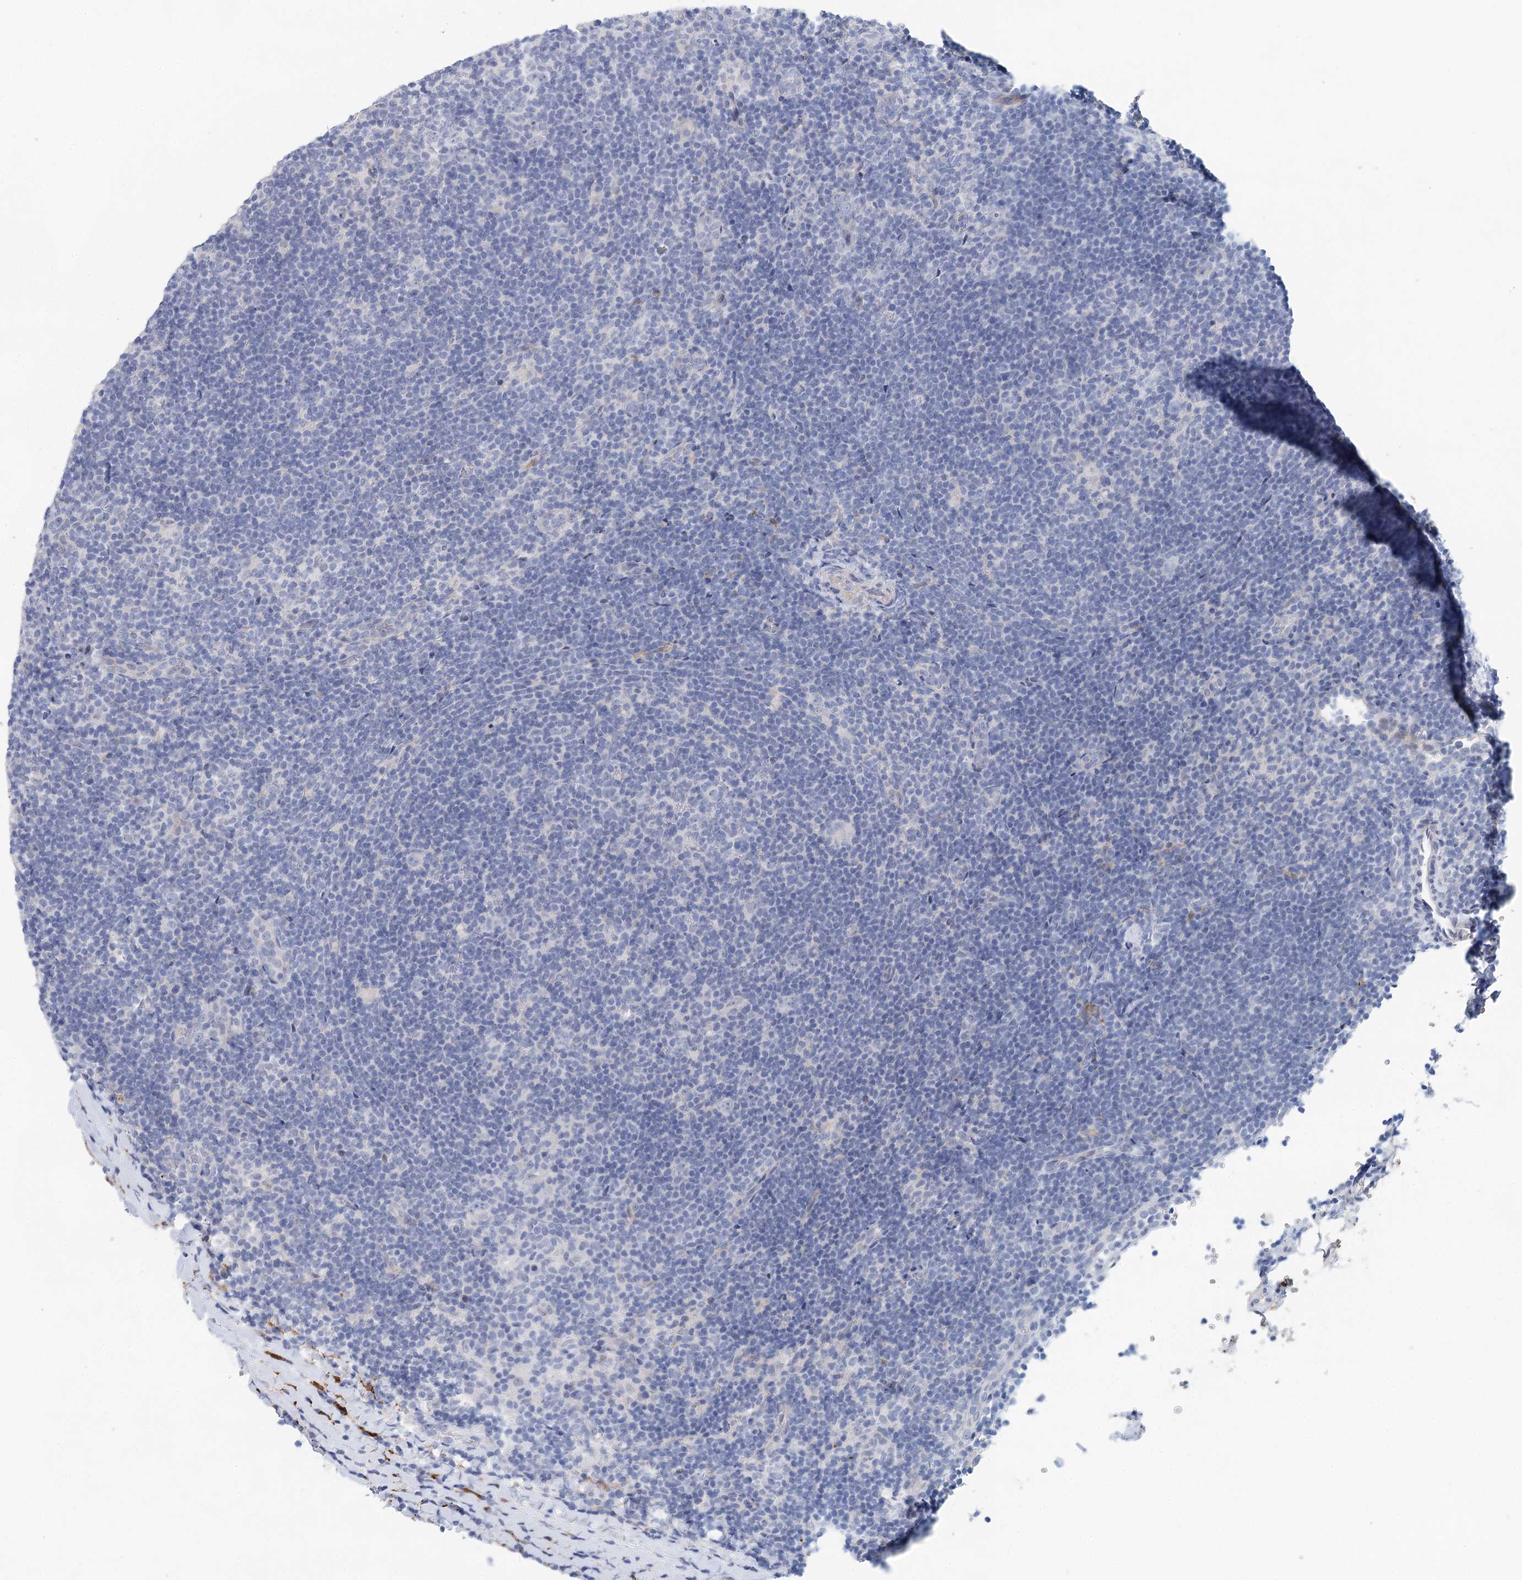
{"staining": {"intensity": "negative", "quantity": "none", "location": "none"}, "tissue": "lymphoma", "cell_type": "Tumor cells", "image_type": "cancer", "snomed": [{"axis": "morphology", "description": "Hodgkin's disease, NOS"}, {"axis": "topography", "description": "Lymph node"}], "caption": "The histopathology image demonstrates no significant positivity in tumor cells of Hodgkin's disease.", "gene": "SLC19A3", "patient": {"sex": "female", "age": 57}}